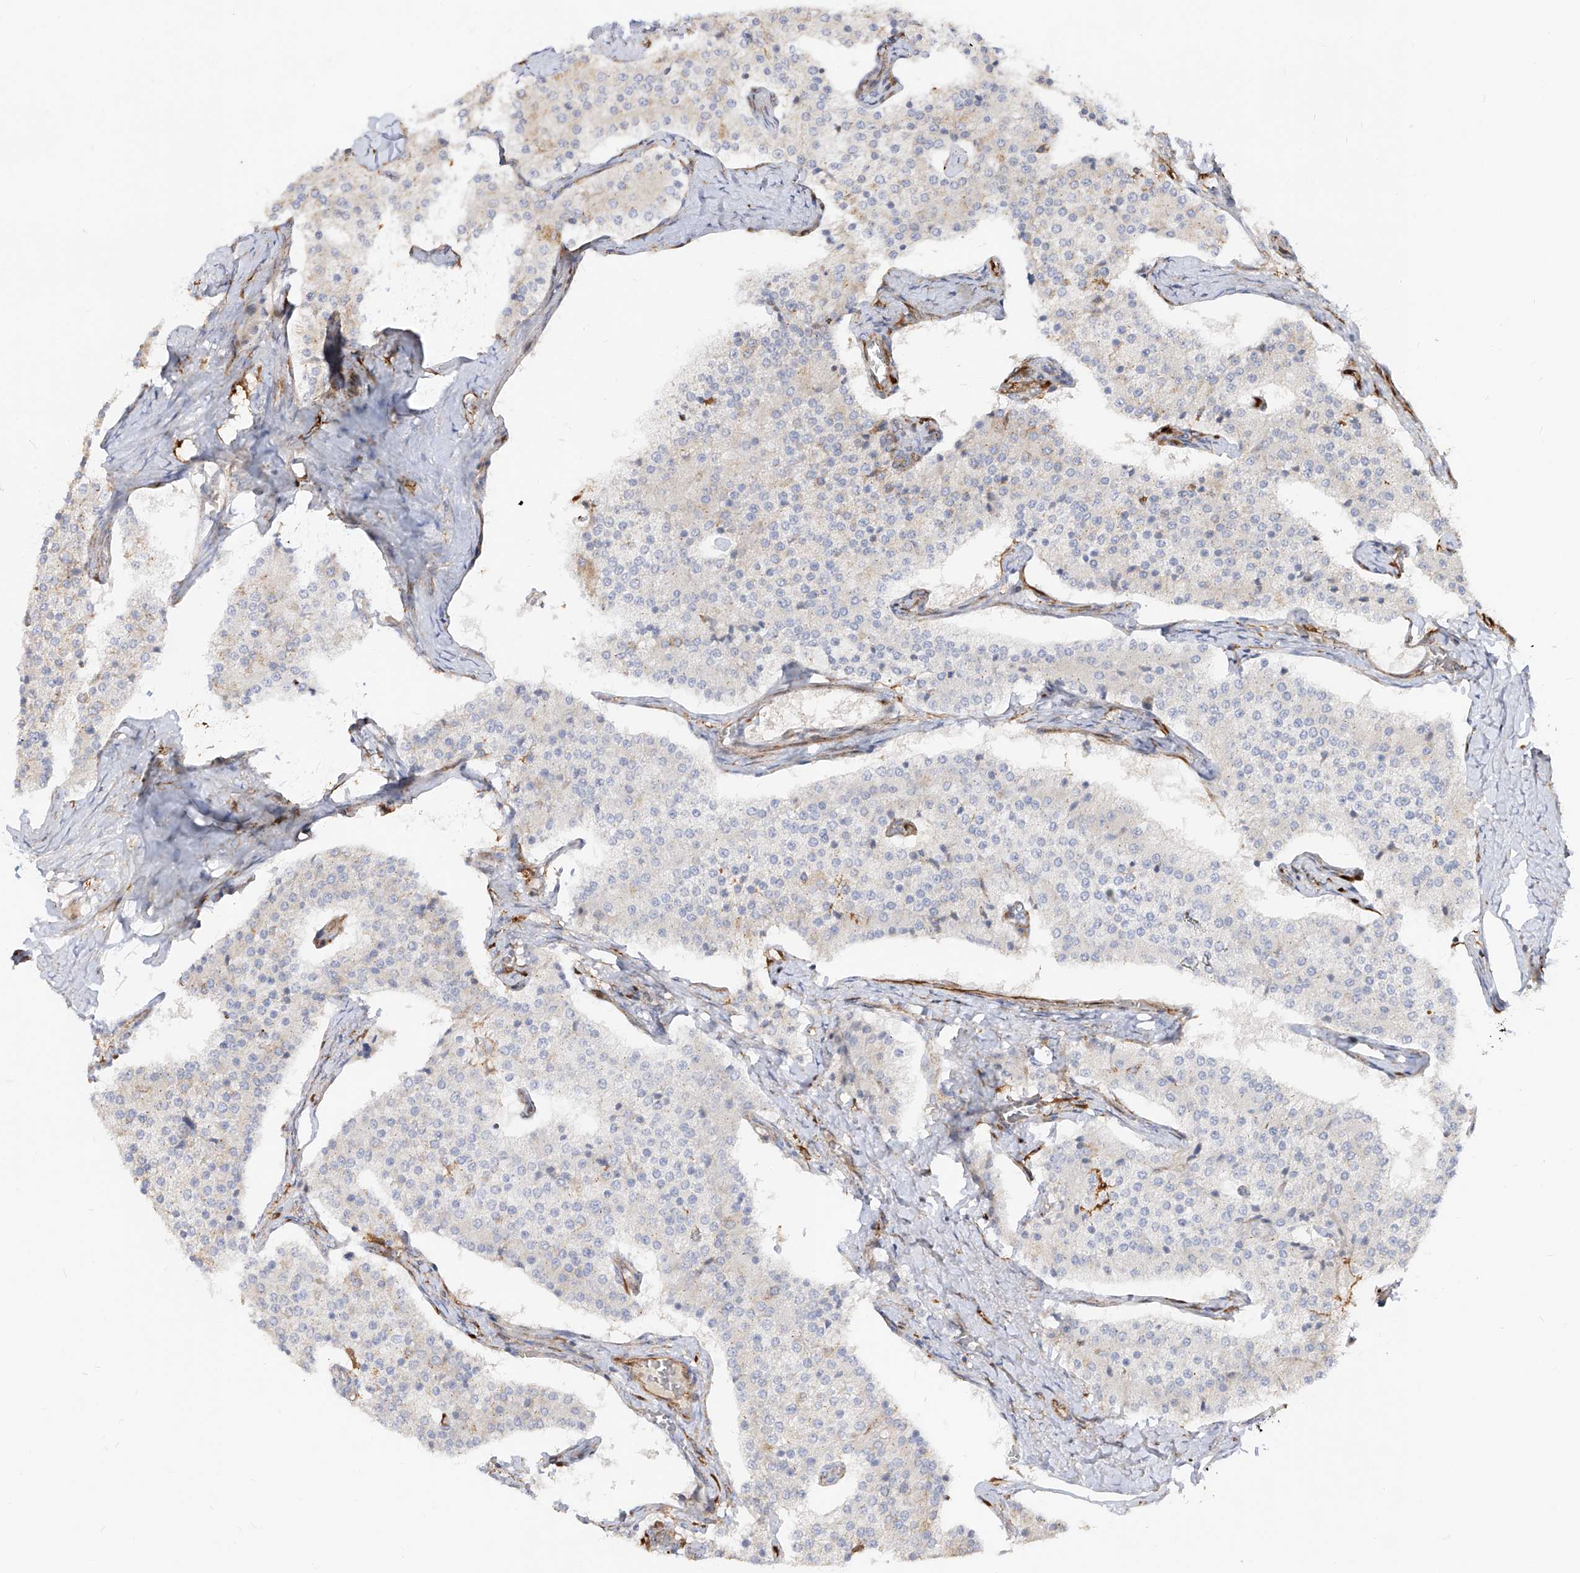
{"staining": {"intensity": "negative", "quantity": "none", "location": "none"}, "tissue": "carcinoid", "cell_type": "Tumor cells", "image_type": "cancer", "snomed": [{"axis": "morphology", "description": "Carcinoid, malignant, NOS"}, {"axis": "topography", "description": "Colon"}], "caption": "Immunohistochemistry of malignant carcinoid displays no positivity in tumor cells. (IHC, brightfield microscopy, high magnification).", "gene": "KYNU", "patient": {"sex": "female", "age": 52}}